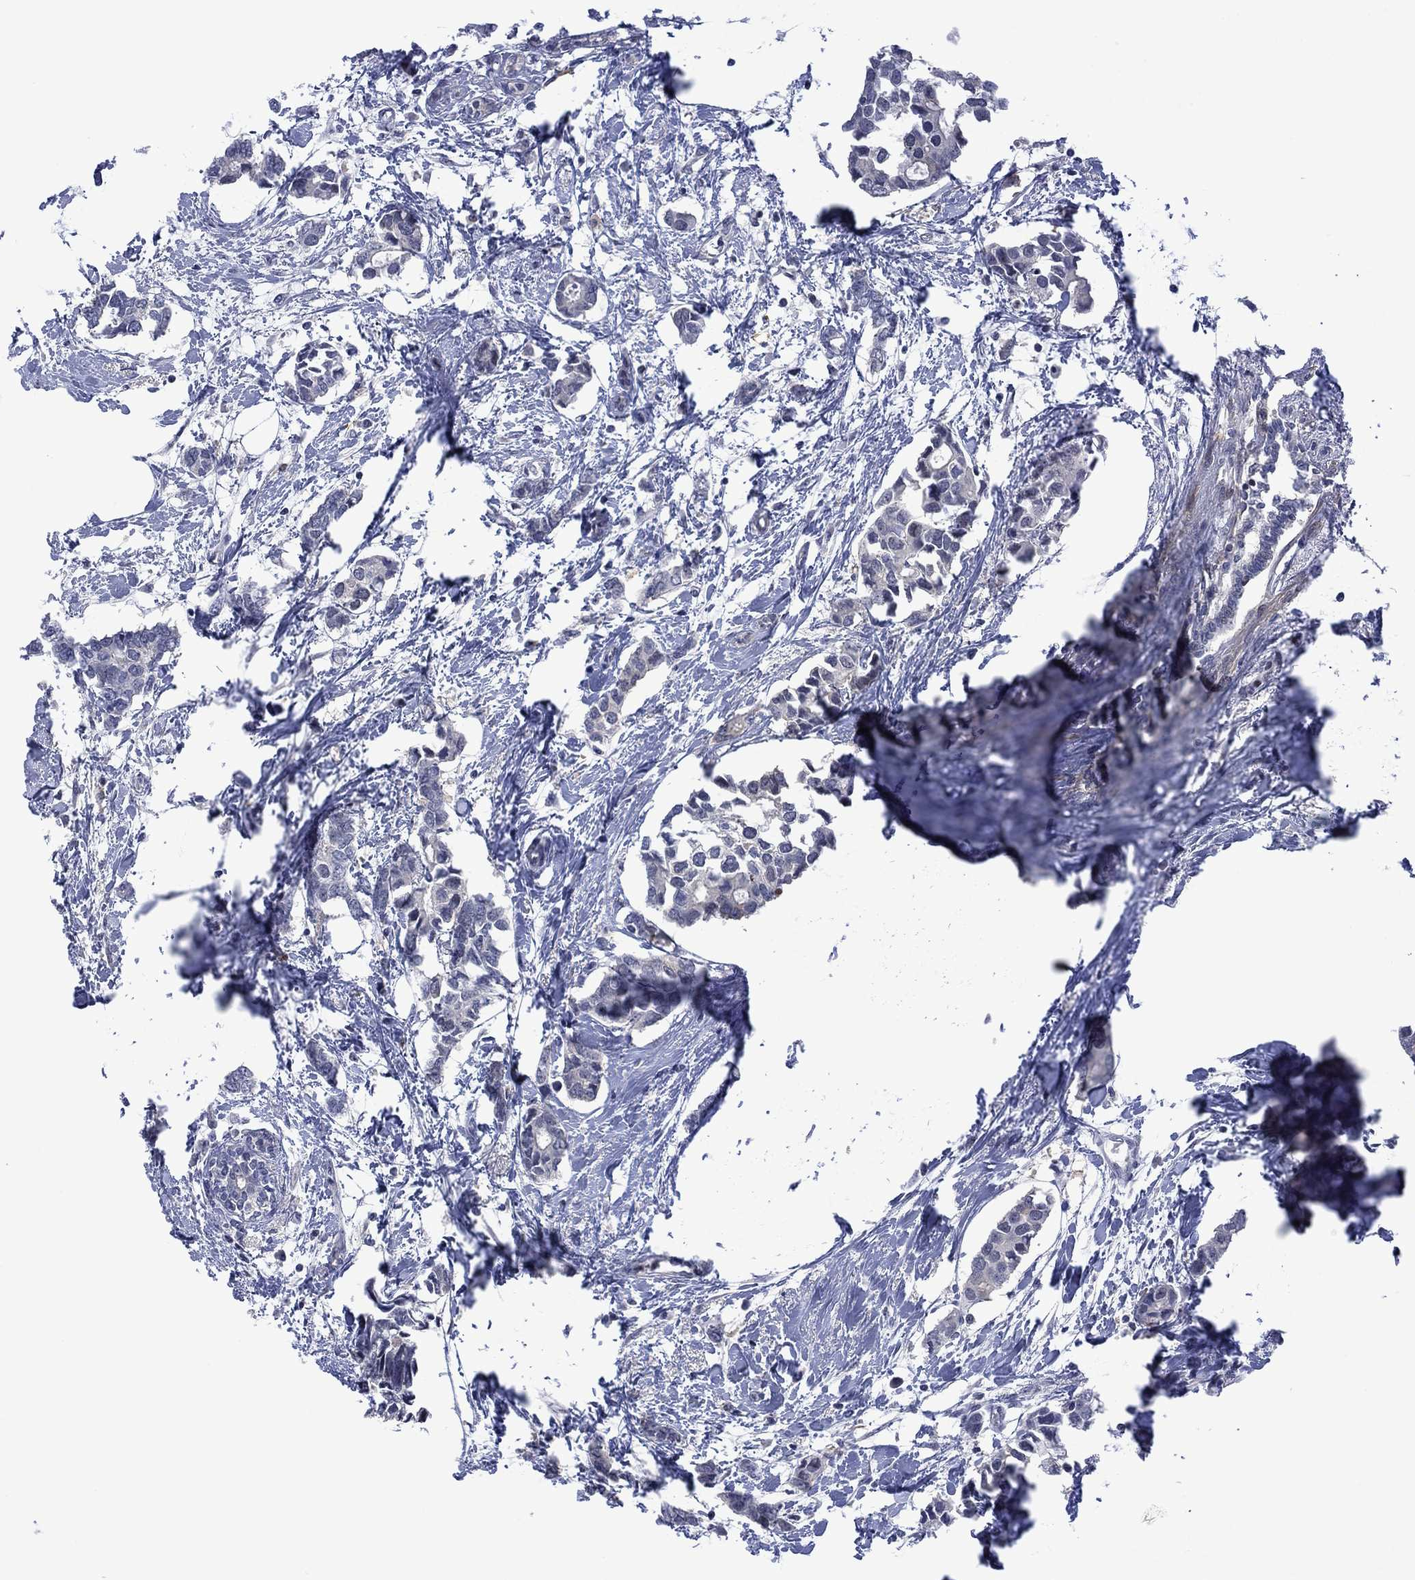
{"staining": {"intensity": "negative", "quantity": "none", "location": "none"}, "tissue": "breast cancer", "cell_type": "Tumor cells", "image_type": "cancer", "snomed": [{"axis": "morphology", "description": "Duct carcinoma"}, {"axis": "topography", "description": "Breast"}], "caption": "Tumor cells show no significant protein positivity in infiltrating ductal carcinoma (breast).", "gene": "AGL", "patient": {"sex": "female", "age": 83}}